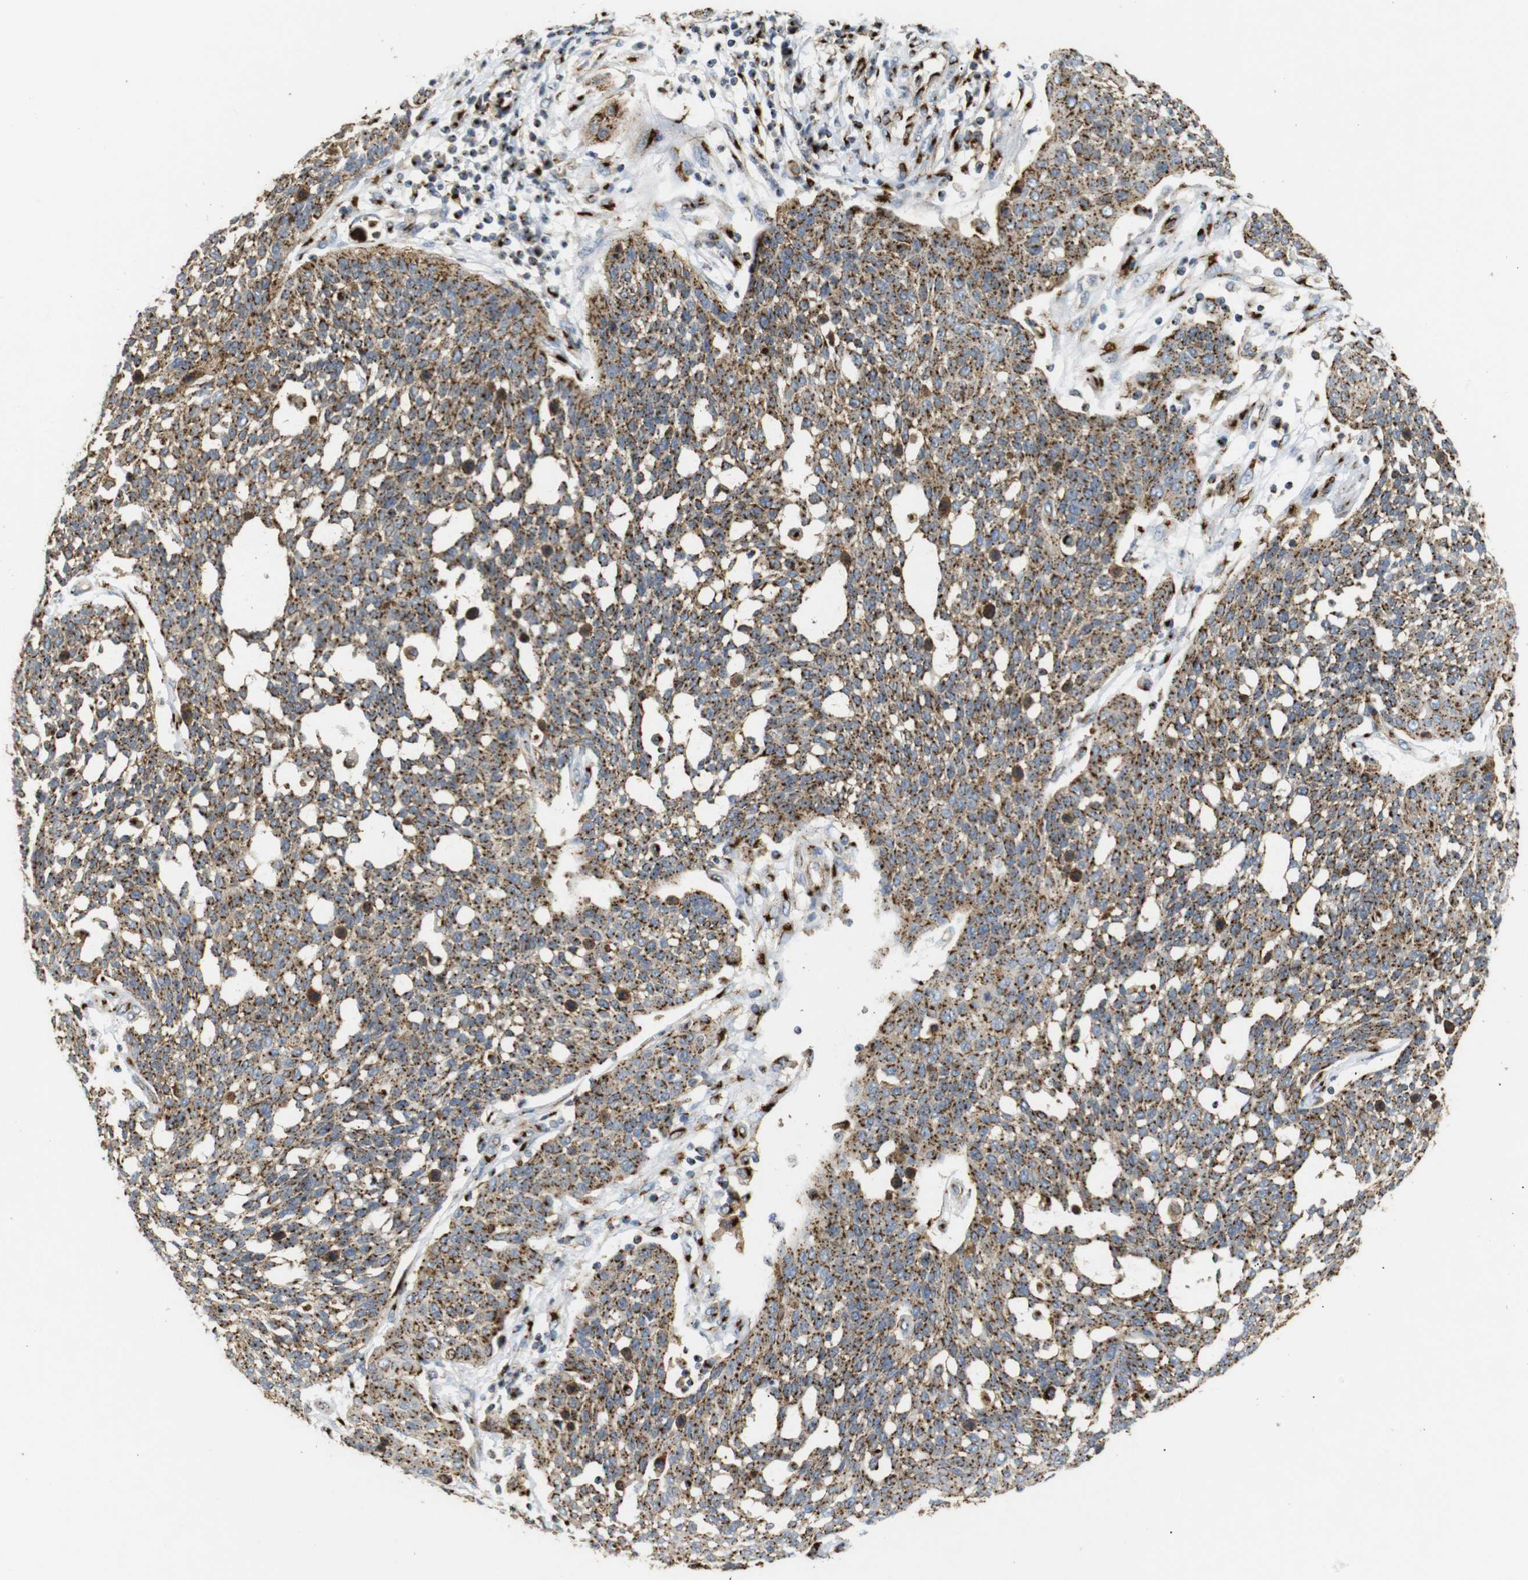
{"staining": {"intensity": "strong", "quantity": ">75%", "location": "cytoplasmic/membranous"}, "tissue": "cervical cancer", "cell_type": "Tumor cells", "image_type": "cancer", "snomed": [{"axis": "morphology", "description": "Squamous cell carcinoma, NOS"}, {"axis": "topography", "description": "Cervix"}], "caption": "Cervical cancer stained with DAB immunohistochemistry shows high levels of strong cytoplasmic/membranous staining in about >75% of tumor cells. Using DAB (brown) and hematoxylin (blue) stains, captured at high magnification using brightfield microscopy.", "gene": "TGOLN2", "patient": {"sex": "female", "age": 34}}